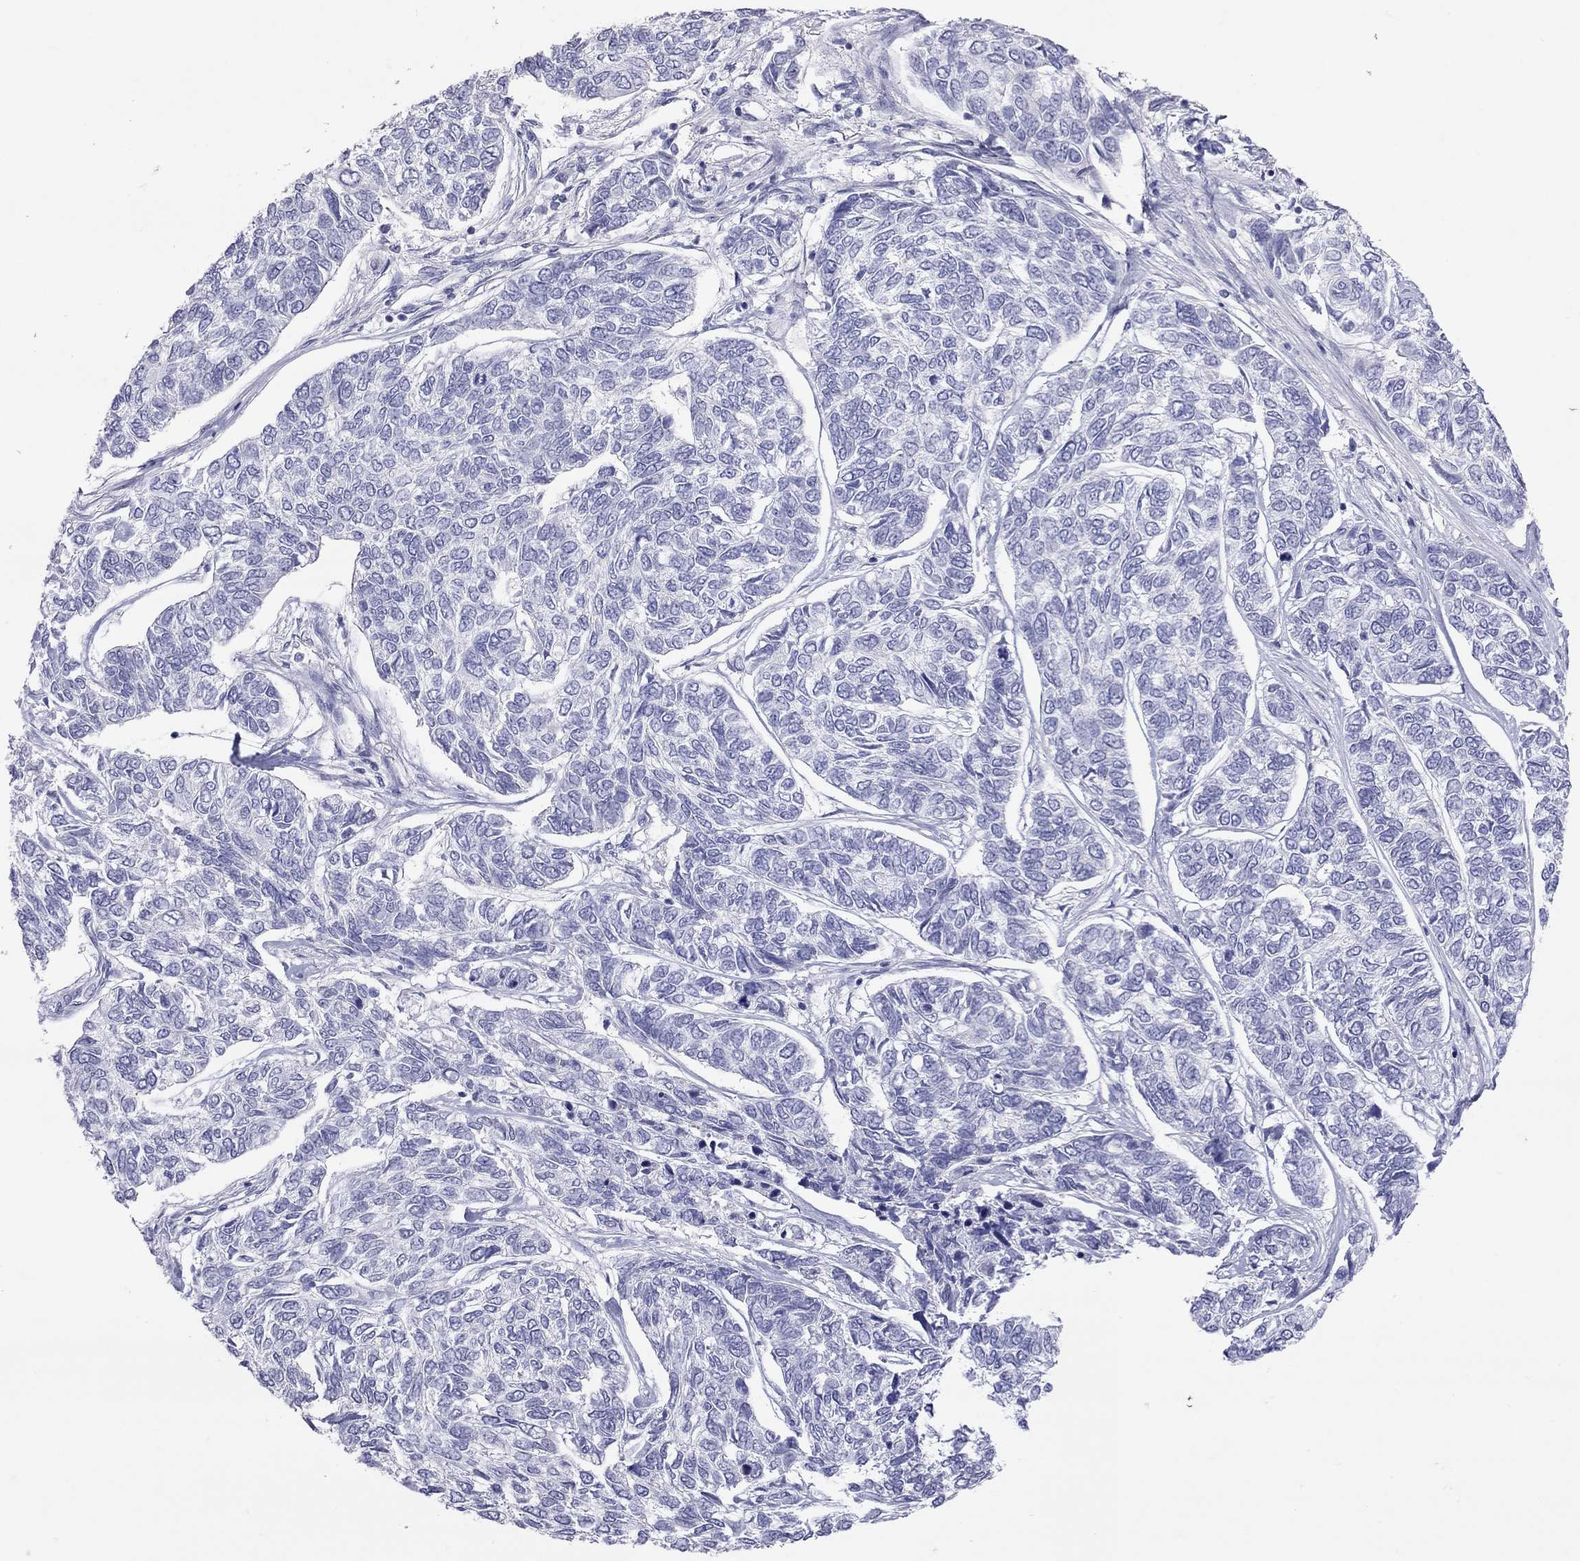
{"staining": {"intensity": "negative", "quantity": "none", "location": "none"}, "tissue": "skin cancer", "cell_type": "Tumor cells", "image_type": "cancer", "snomed": [{"axis": "morphology", "description": "Basal cell carcinoma"}, {"axis": "topography", "description": "Skin"}], "caption": "Immunohistochemistry photomicrograph of neoplastic tissue: human basal cell carcinoma (skin) stained with DAB (3,3'-diaminobenzidine) demonstrates no significant protein expression in tumor cells.", "gene": "MUC16", "patient": {"sex": "female", "age": 65}}